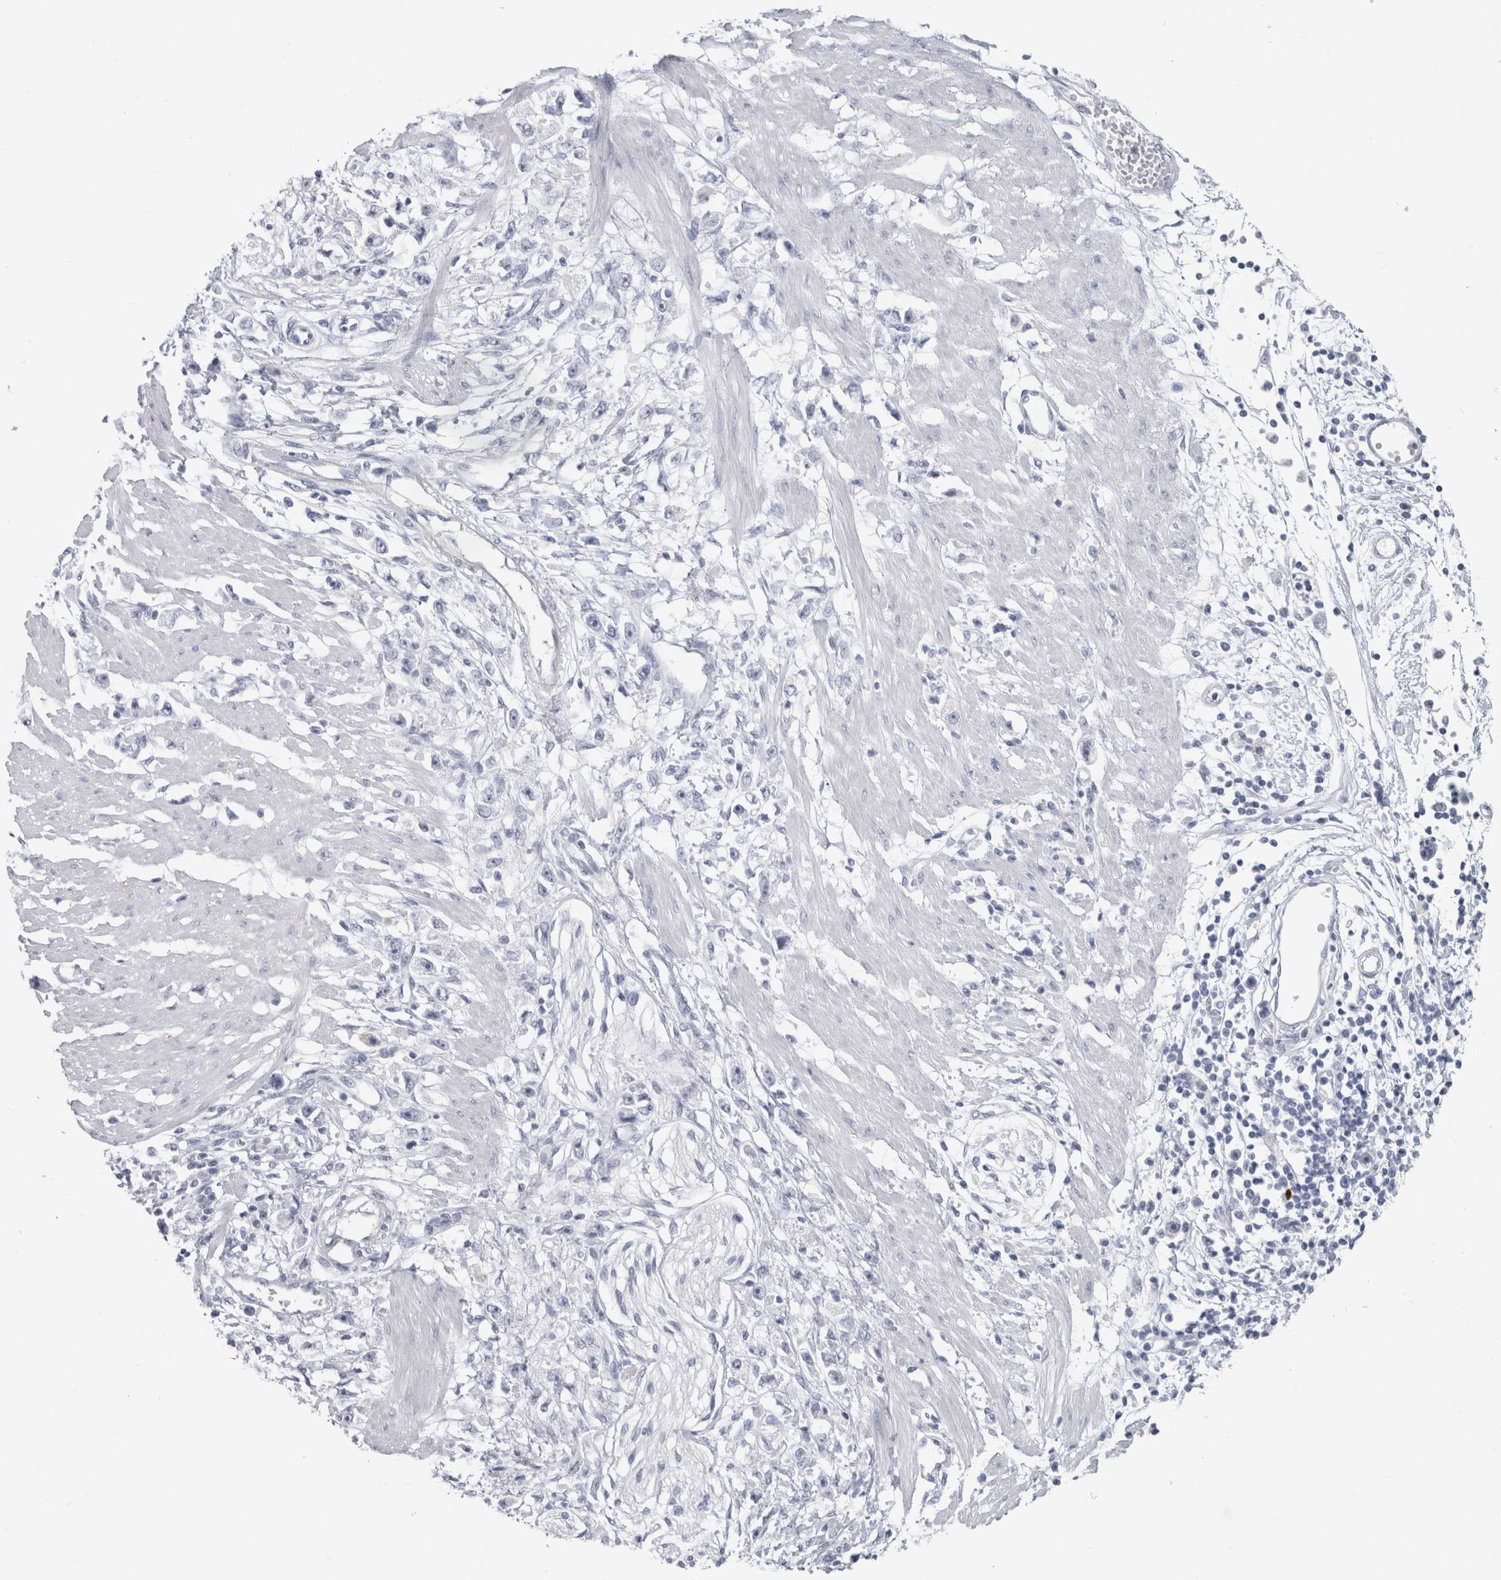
{"staining": {"intensity": "negative", "quantity": "none", "location": "none"}, "tissue": "stomach cancer", "cell_type": "Tumor cells", "image_type": "cancer", "snomed": [{"axis": "morphology", "description": "Adenocarcinoma, NOS"}, {"axis": "topography", "description": "Stomach"}], "caption": "Immunohistochemical staining of human stomach cancer (adenocarcinoma) demonstrates no significant expression in tumor cells.", "gene": "CDH17", "patient": {"sex": "female", "age": 59}}